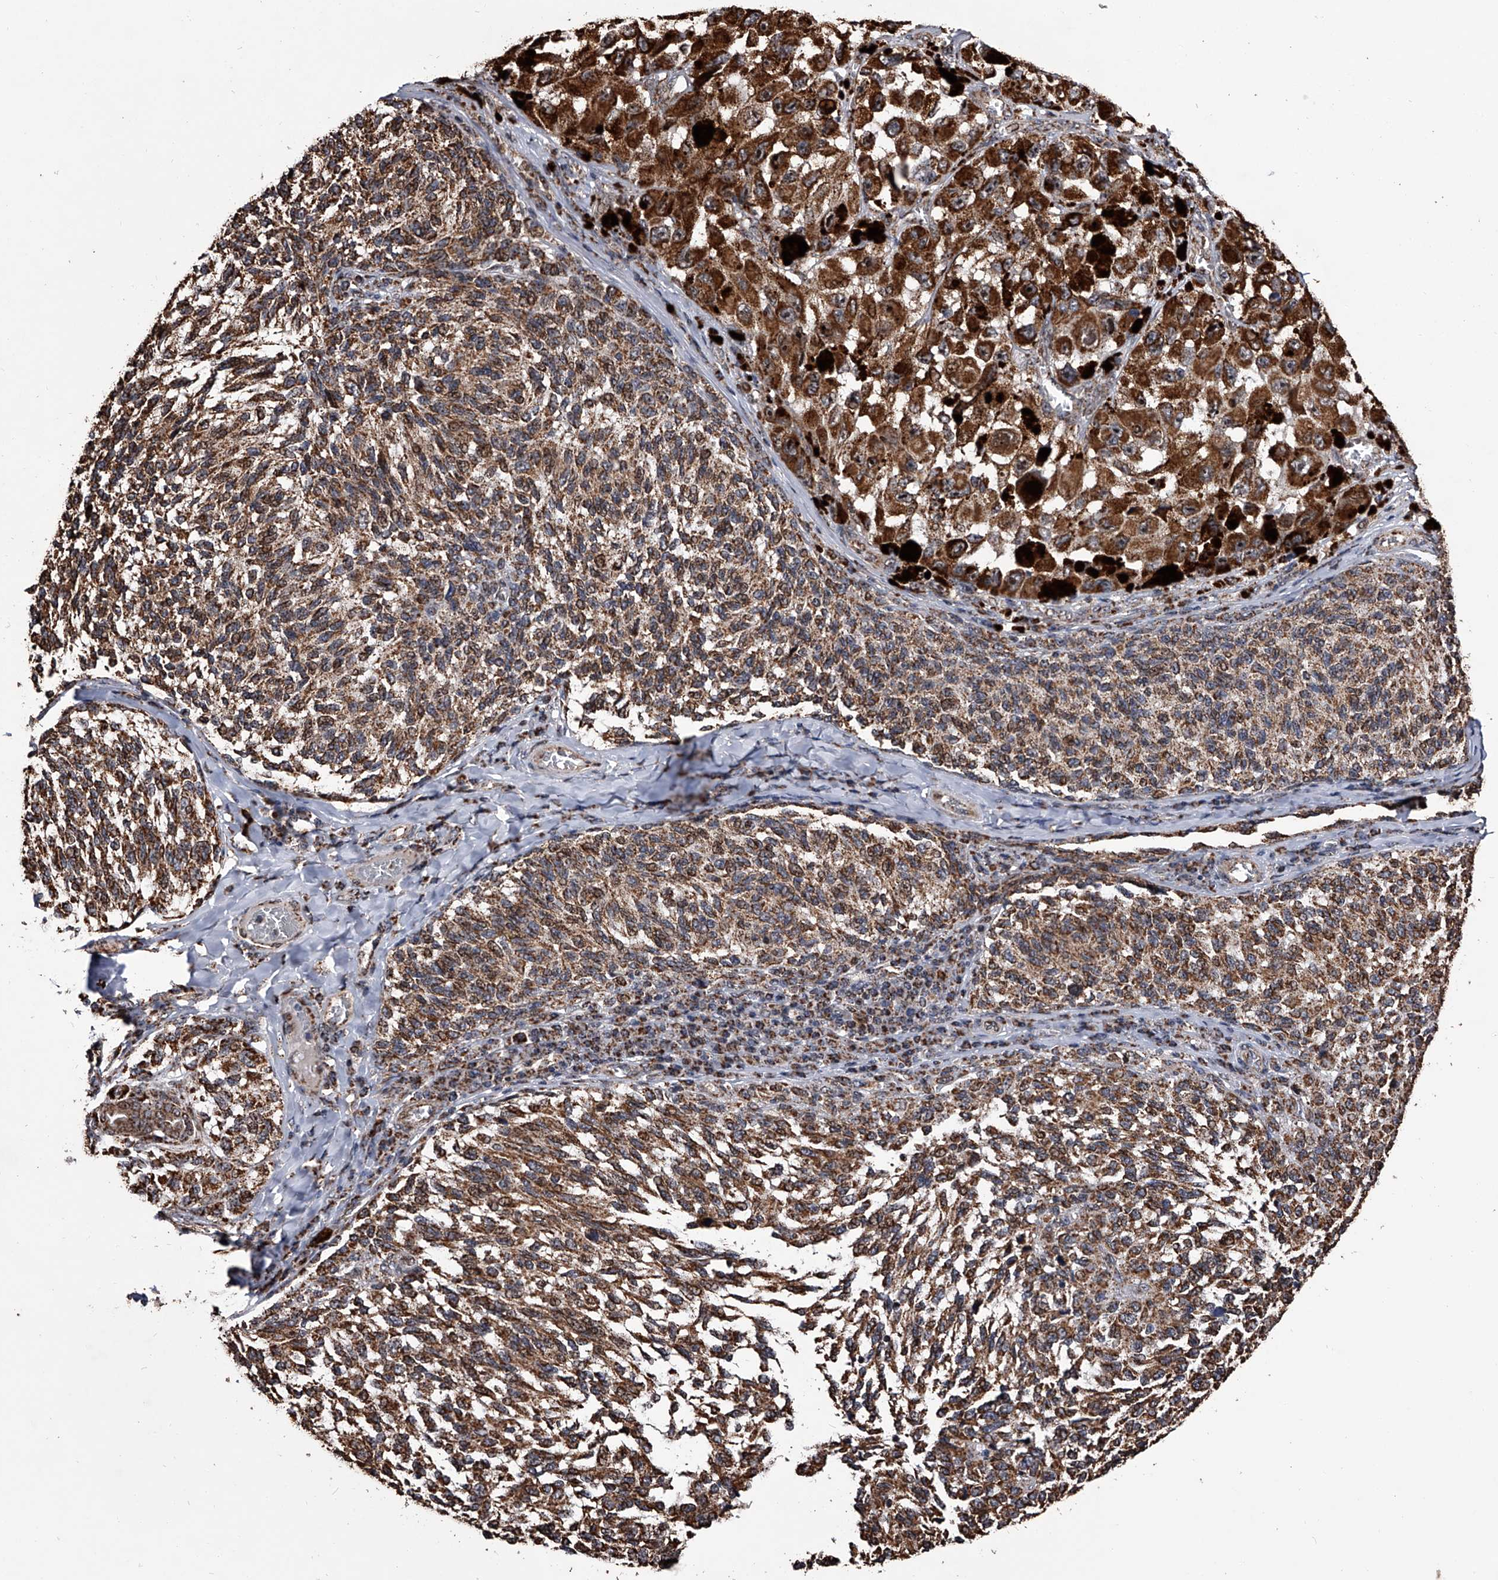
{"staining": {"intensity": "strong", "quantity": ">75%", "location": "cytoplasmic/membranous"}, "tissue": "melanoma", "cell_type": "Tumor cells", "image_type": "cancer", "snomed": [{"axis": "morphology", "description": "Malignant melanoma, NOS"}, {"axis": "topography", "description": "Skin"}], "caption": "There is high levels of strong cytoplasmic/membranous staining in tumor cells of malignant melanoma, as demonstrated by immunohistochemical staining (brown color).", "gene": "SMPDL3A", "patient": {"sex": "female", "age": 73}}